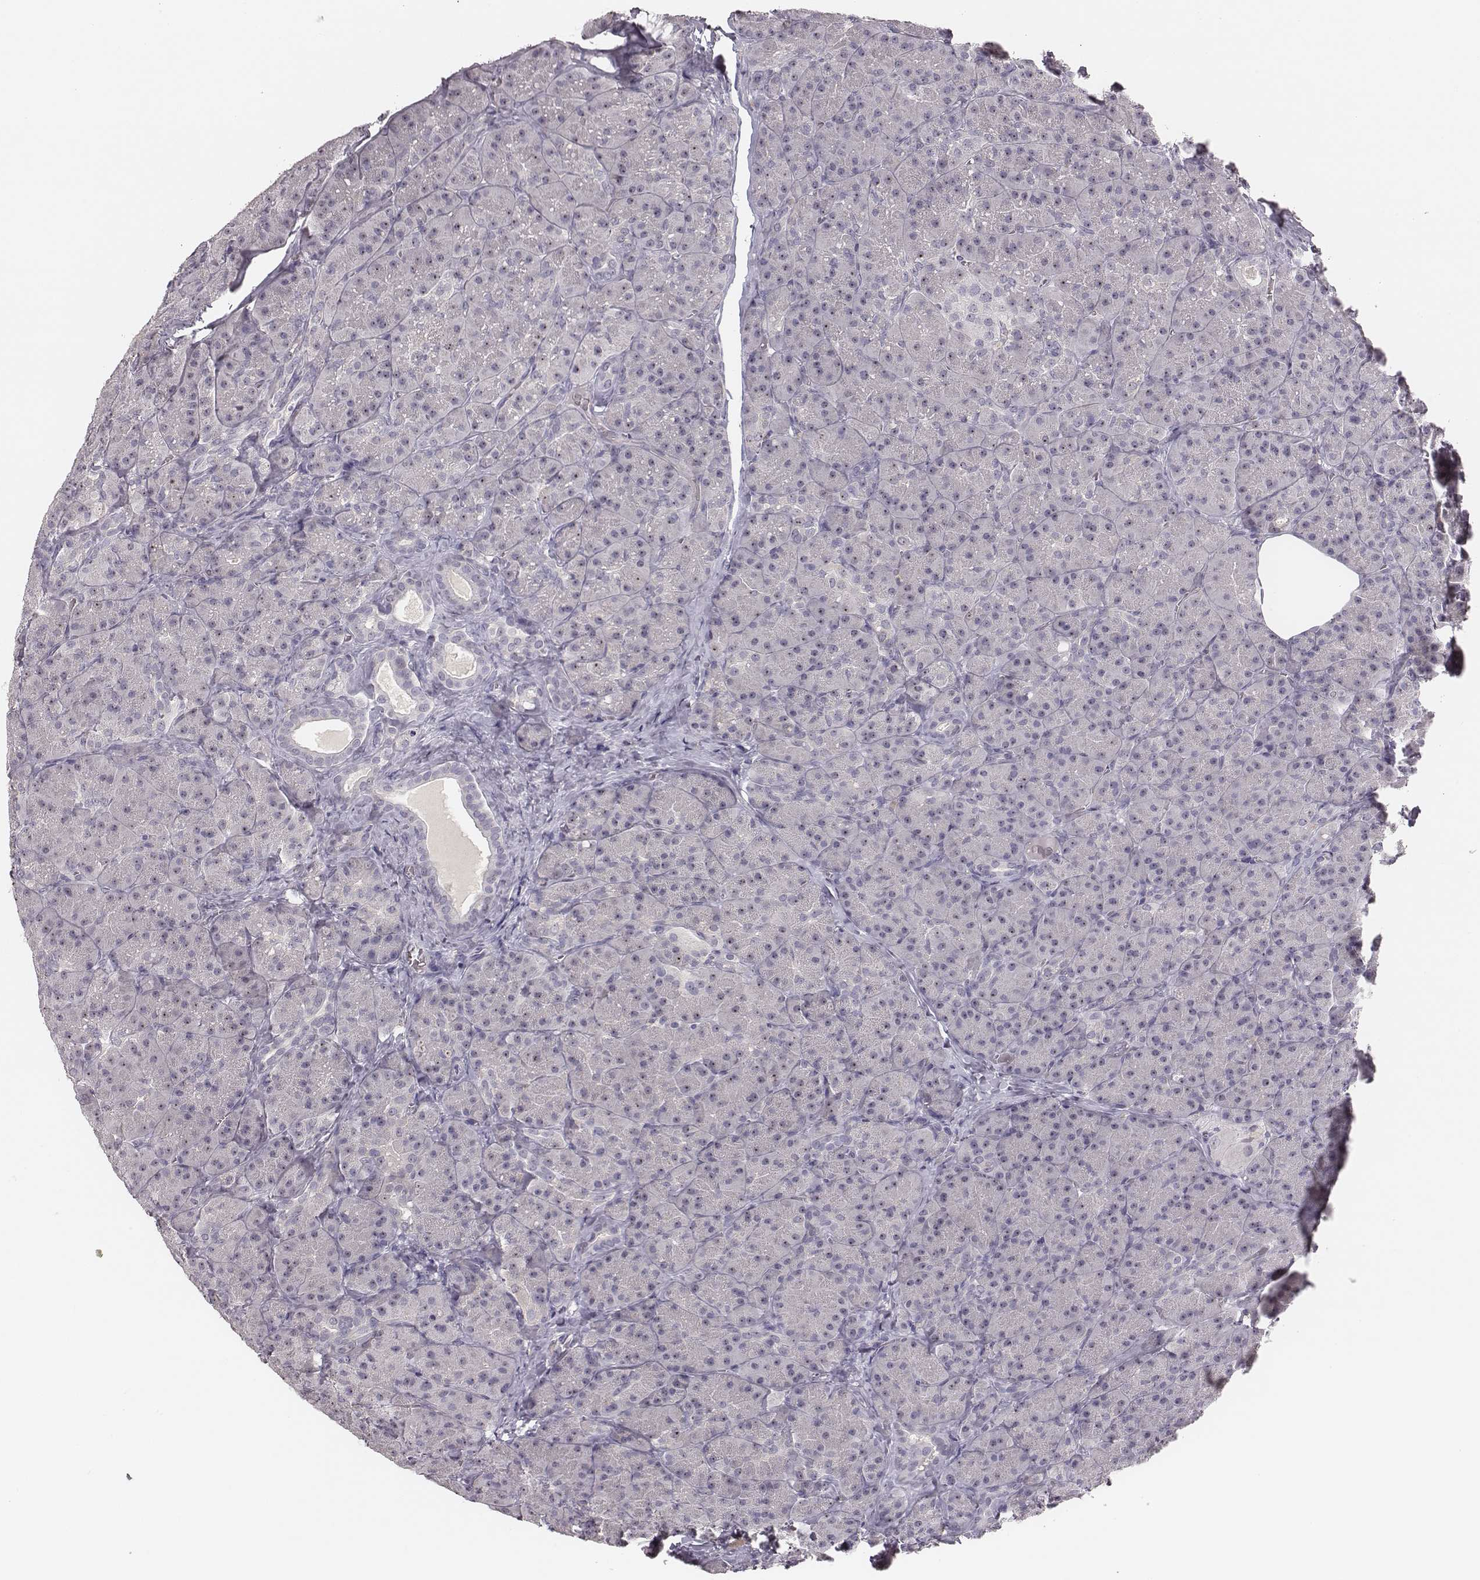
{"staining": {"intensity": "moderate", "quantity": "25%-75%", "location": "nuclear"}, "tissue": "pancreas", "cell_type": "Exocrine glandular cells", "image_type": "normal", "snomed": [{"axis": "morphology", "description": "Normal tissue, NOS"}, {"axis": "topography", "description": "Pancreas"}], "caption": "Immunohistochemical staining of normal human pancreas shows moderate nuclear protein expression in approximately 25%-75% of exocrine glandular cells. The staining was performed using DAB (3,3'-diaminobenzidine) to visualize the protein expression in brown, while the nuclei were stained in blue with hematoxylin (Magnification: 20x).", "gene": "NIFK", "patient": {"sex": "male", "age": 57}}